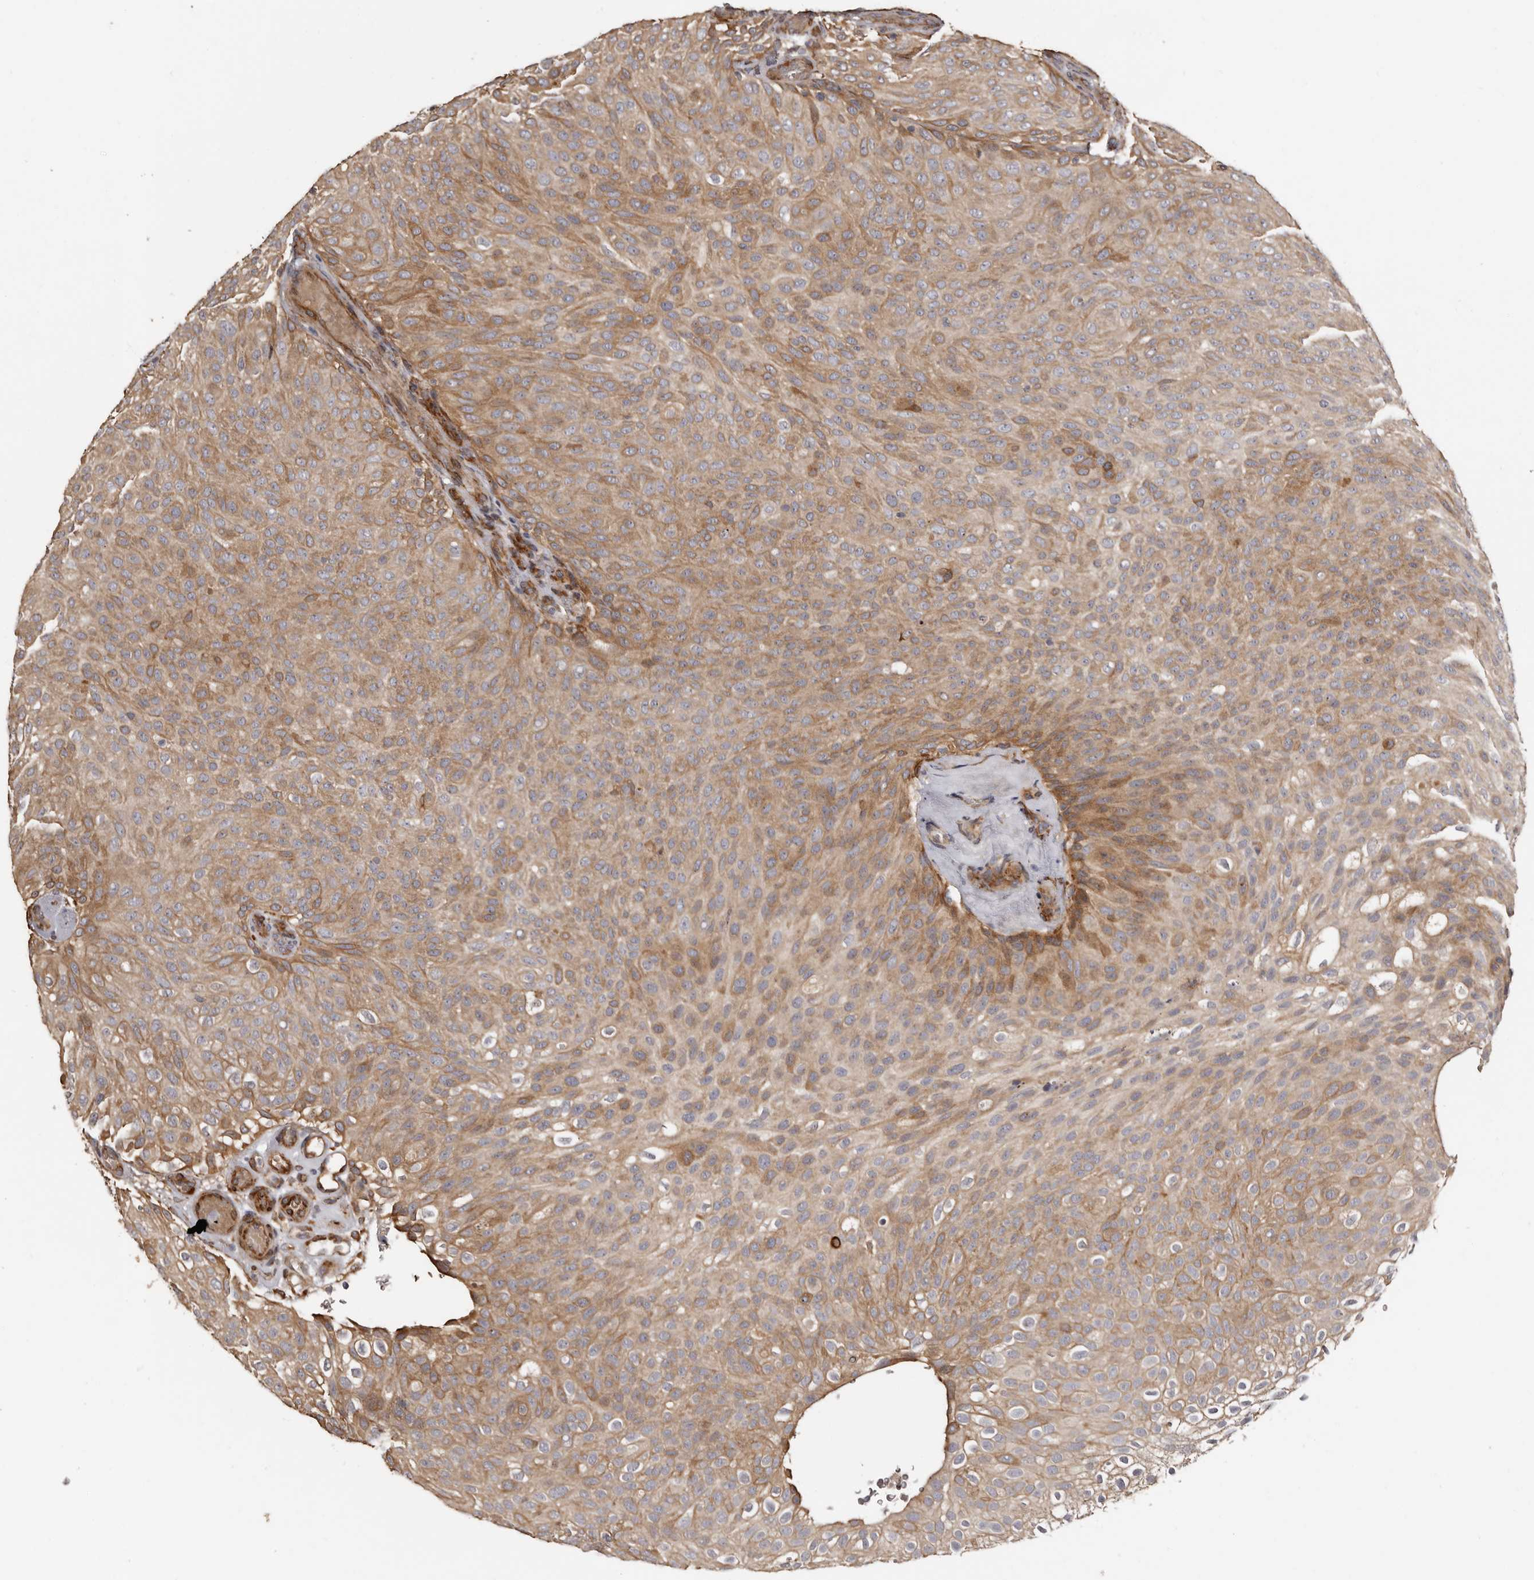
{"staining": {"intensity": "moderate", "quantity": ">75%", "location": "cytoplasmic/membranous"}, "tissue": "urothelial cancer", "cell_type": "Tumor cells", "image_type": "cancer", "snomed": [{"axis": "morphology", "description": "Urothelial carcinoma, Low grade"}, {"axis": "topography", "description": "Urinary bladder"}], "caption": "Human urothelial carcinoma (low-grade) stained with a brown dye exhibits moderate cytoplasmic/membranous positive positivity in about >75% of tumor cells.", "gene": "TBC1D22B", "patient": {"sex": "male", "age": 78}}